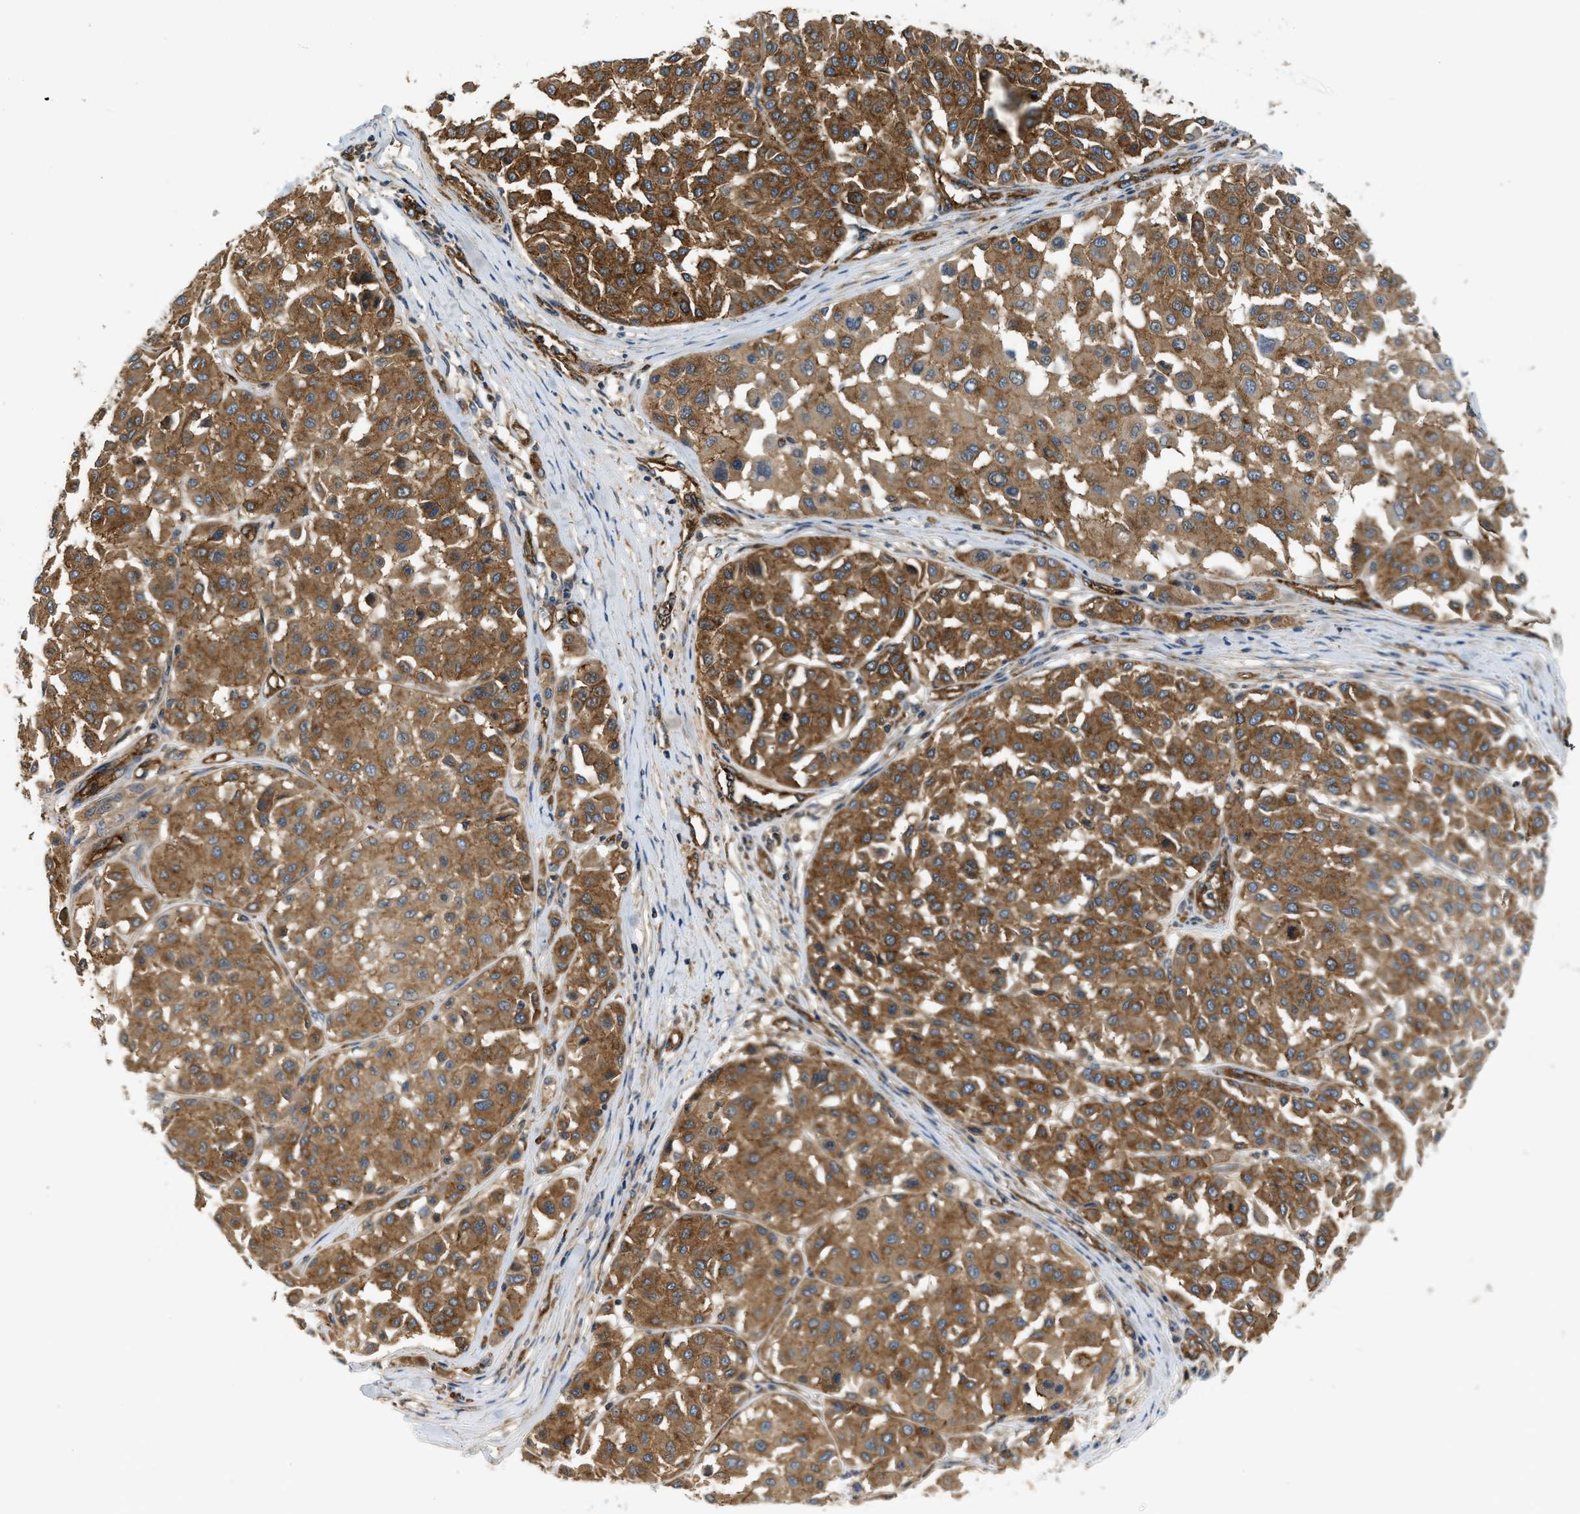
{"staining": {"intensity": "moderate", "quantity": ">75%", "location": "cytoplasmic/membranous"}, "tissue": "melanoma", "cell_type": "Tumor cells", "image_type": "cancer", "snomed": [{"axis": "morphology", "description": "Malignant melanoma, Metastatic site"}, {"axis": "topography", "description": "Soft tissue"}], "caption": "Tumor cells display moderate cytoplasmic/membranous staining in approximately >75% of cells in melanoma.", "gene": "HIP1", "patient": {"sex": "male", "age": 41}}